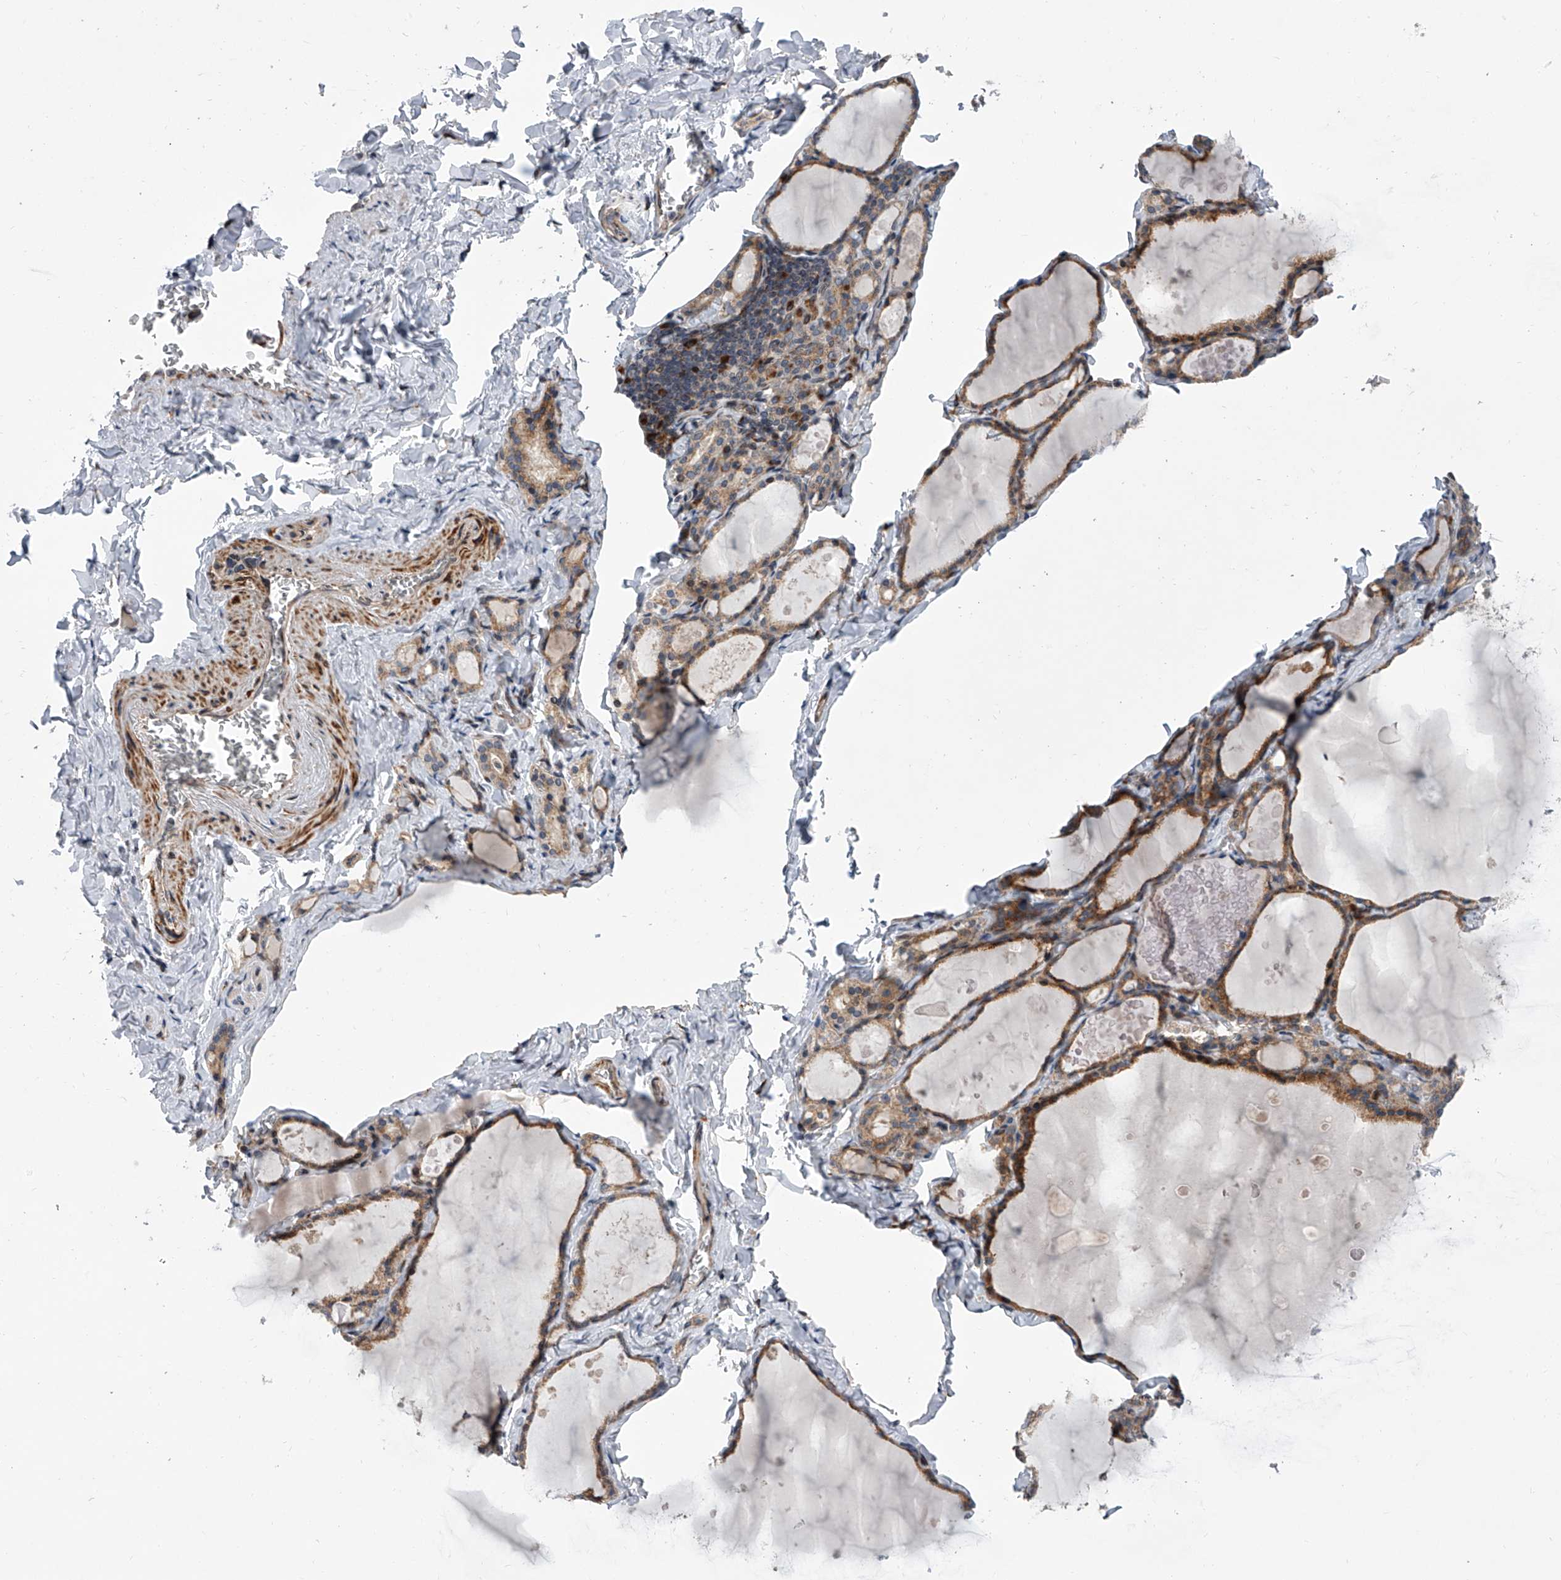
{"staining": {"intensity": "moderate", "quantity": ">75%", "location": "cytoplasmic/membranous"}, "tissue": "thyroid gland", "cell_type": "Glandular cells", "image_type": "normal", "snomed": [{"axis": "morphology", "description": "Normal tissue, NOS"}, {"axis": "topography", "description": "Thyroid gland"}], "caption": "Glandular cells exhibit medium levels of moderate cytoplasmic/membranous positivity in approximately >75% of cells in unremarkable thyroid gland.", "gene": "DLGAP2", "patient": {"sex": "male", "age": 56}}